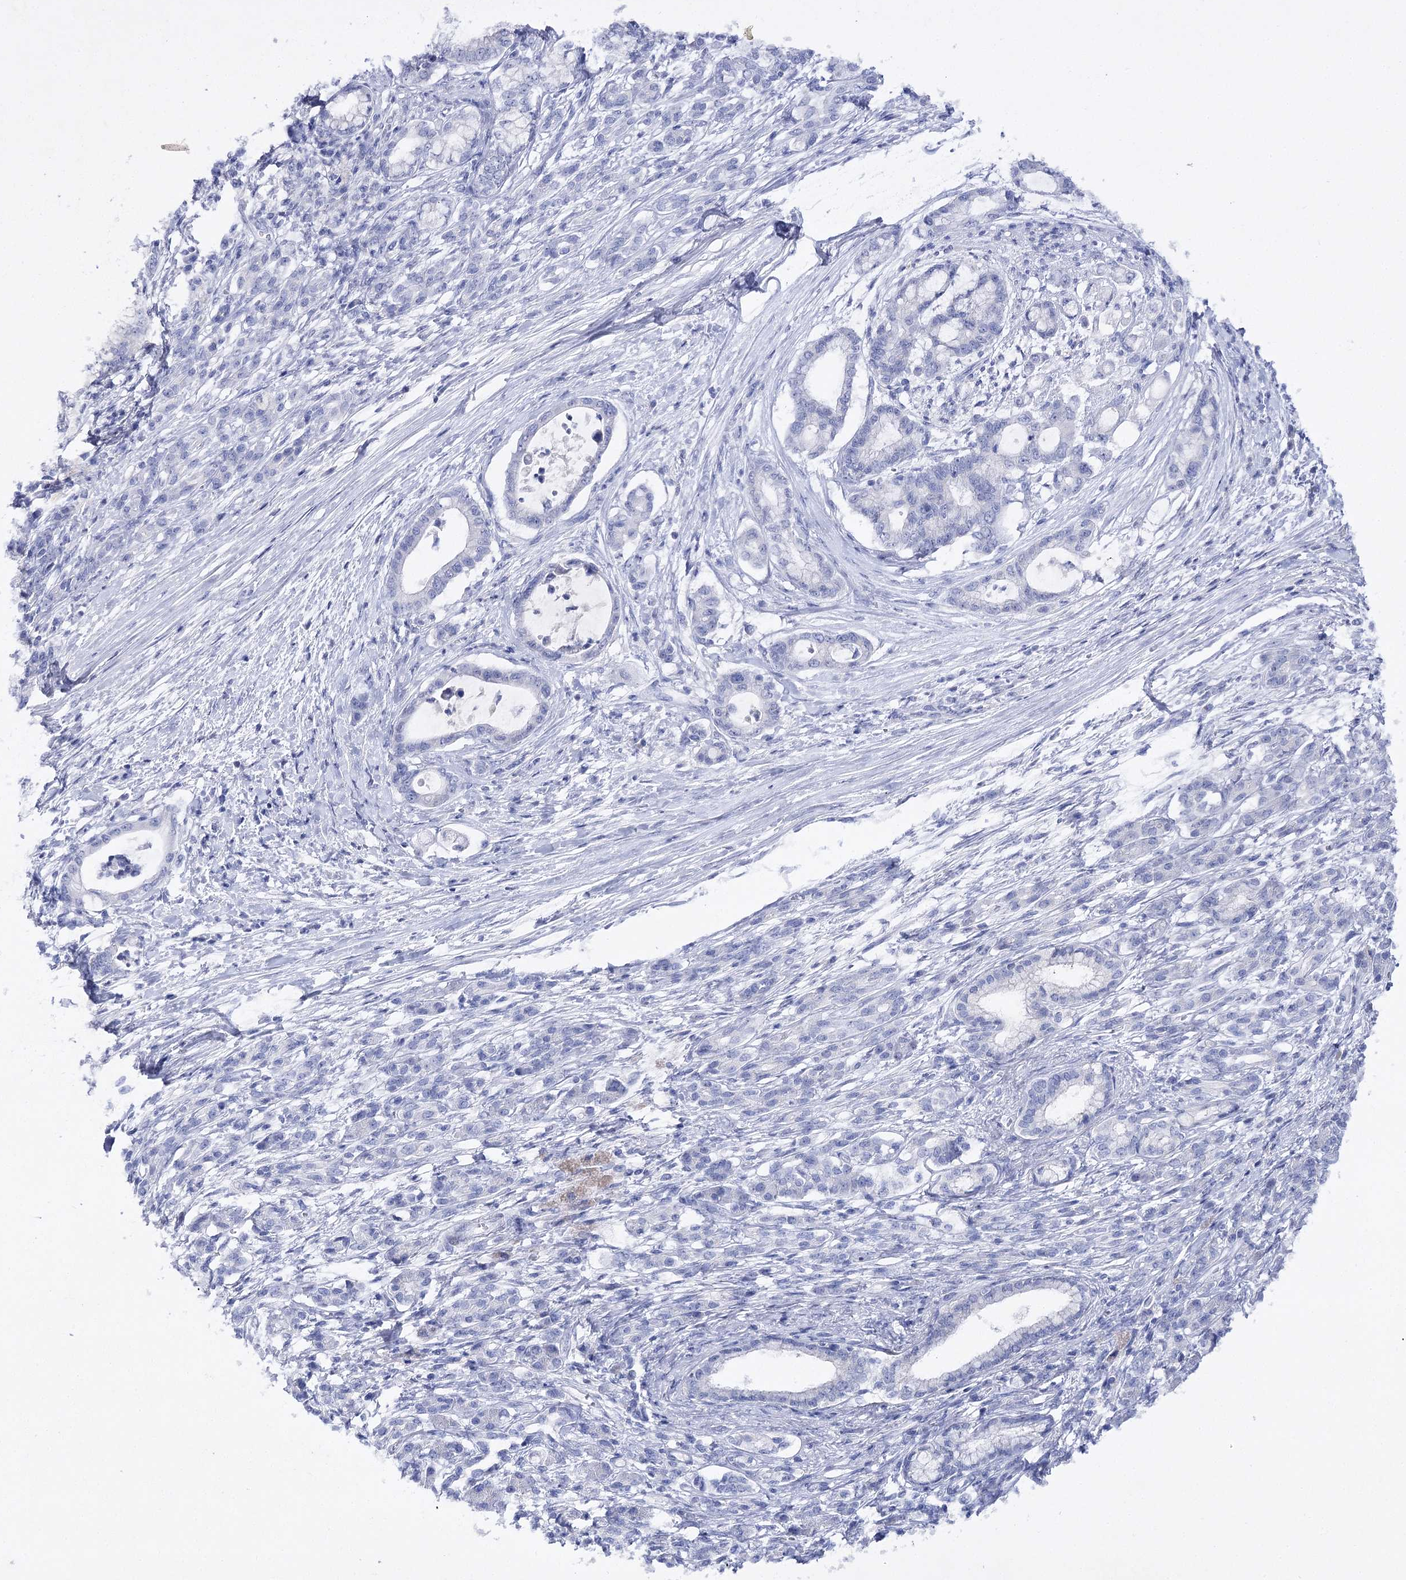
{"staining": {"intensity": "negative", "quantity": "none", "location": "none"}, "tissue": "pancreatic cancer", "cell_type": "Tumor cells", "image_type": "cancer", "snomed": [{"axis": "morphology", "description": "Adenocarcinoma, NOS"}, {"axis": "topography", "description": "Pancreas"}], "caption": "This micrograph is of pancreatic cancer (adenocarcinoma) stained with IHC to label a protein in brown with the nuclei are counter-stained blue. There is no expression in tumor cells. Brightfield microscopy of immunohistochemistry (IHC) stained with DAB (3,3'-diaminobenzidine) (brown) and hematoxylin (blue), captured at high magnification.", "gene": "BCR", "patient": {"sex": "female", "age": 55}}